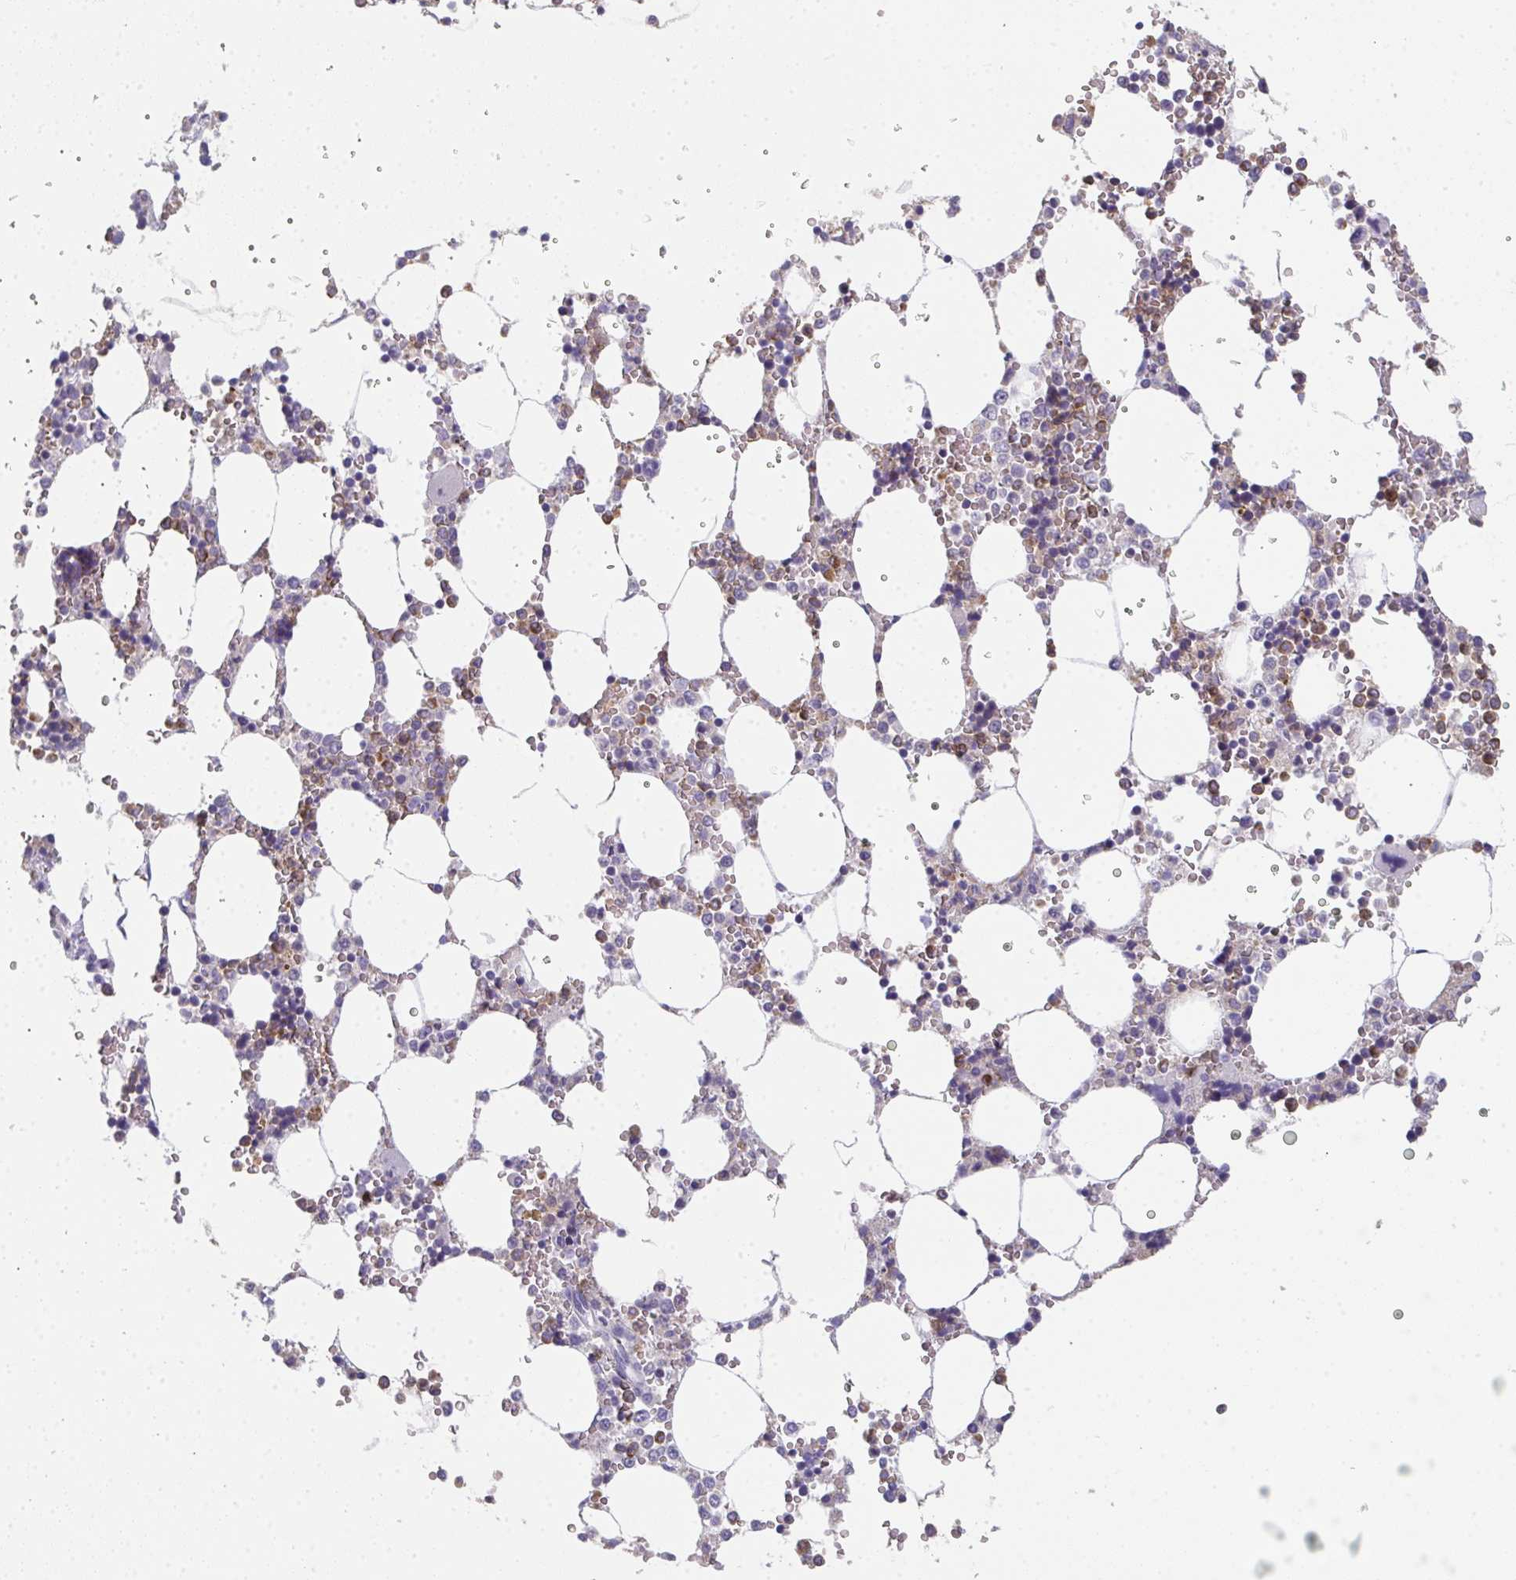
{"staining": {"intensity": "moderate", "quantity": "25%-75%", "location": "cytoplasmic/membranous,nuclear"}, "tissue": "bone marrow", "cell_type": "Hematopoietic cells", "image_type": "normal", "snomed": [{"axis": "morphology", "description": "Normal tissue, NOS"}, {"axis": "topography", "description": "Bone marrow"}], "caption": "This histopathology image exhibits normal bone marrow stained with immunohistochemistry to label a protein in brown. The cytoplasmic/membranous,nuclear of hematopoietic cells show moderate positivity for the protein. Nuclei are counter-stained blue.", "gene": "RIOK1", "patient": {"sex": "male", "age": 64}}